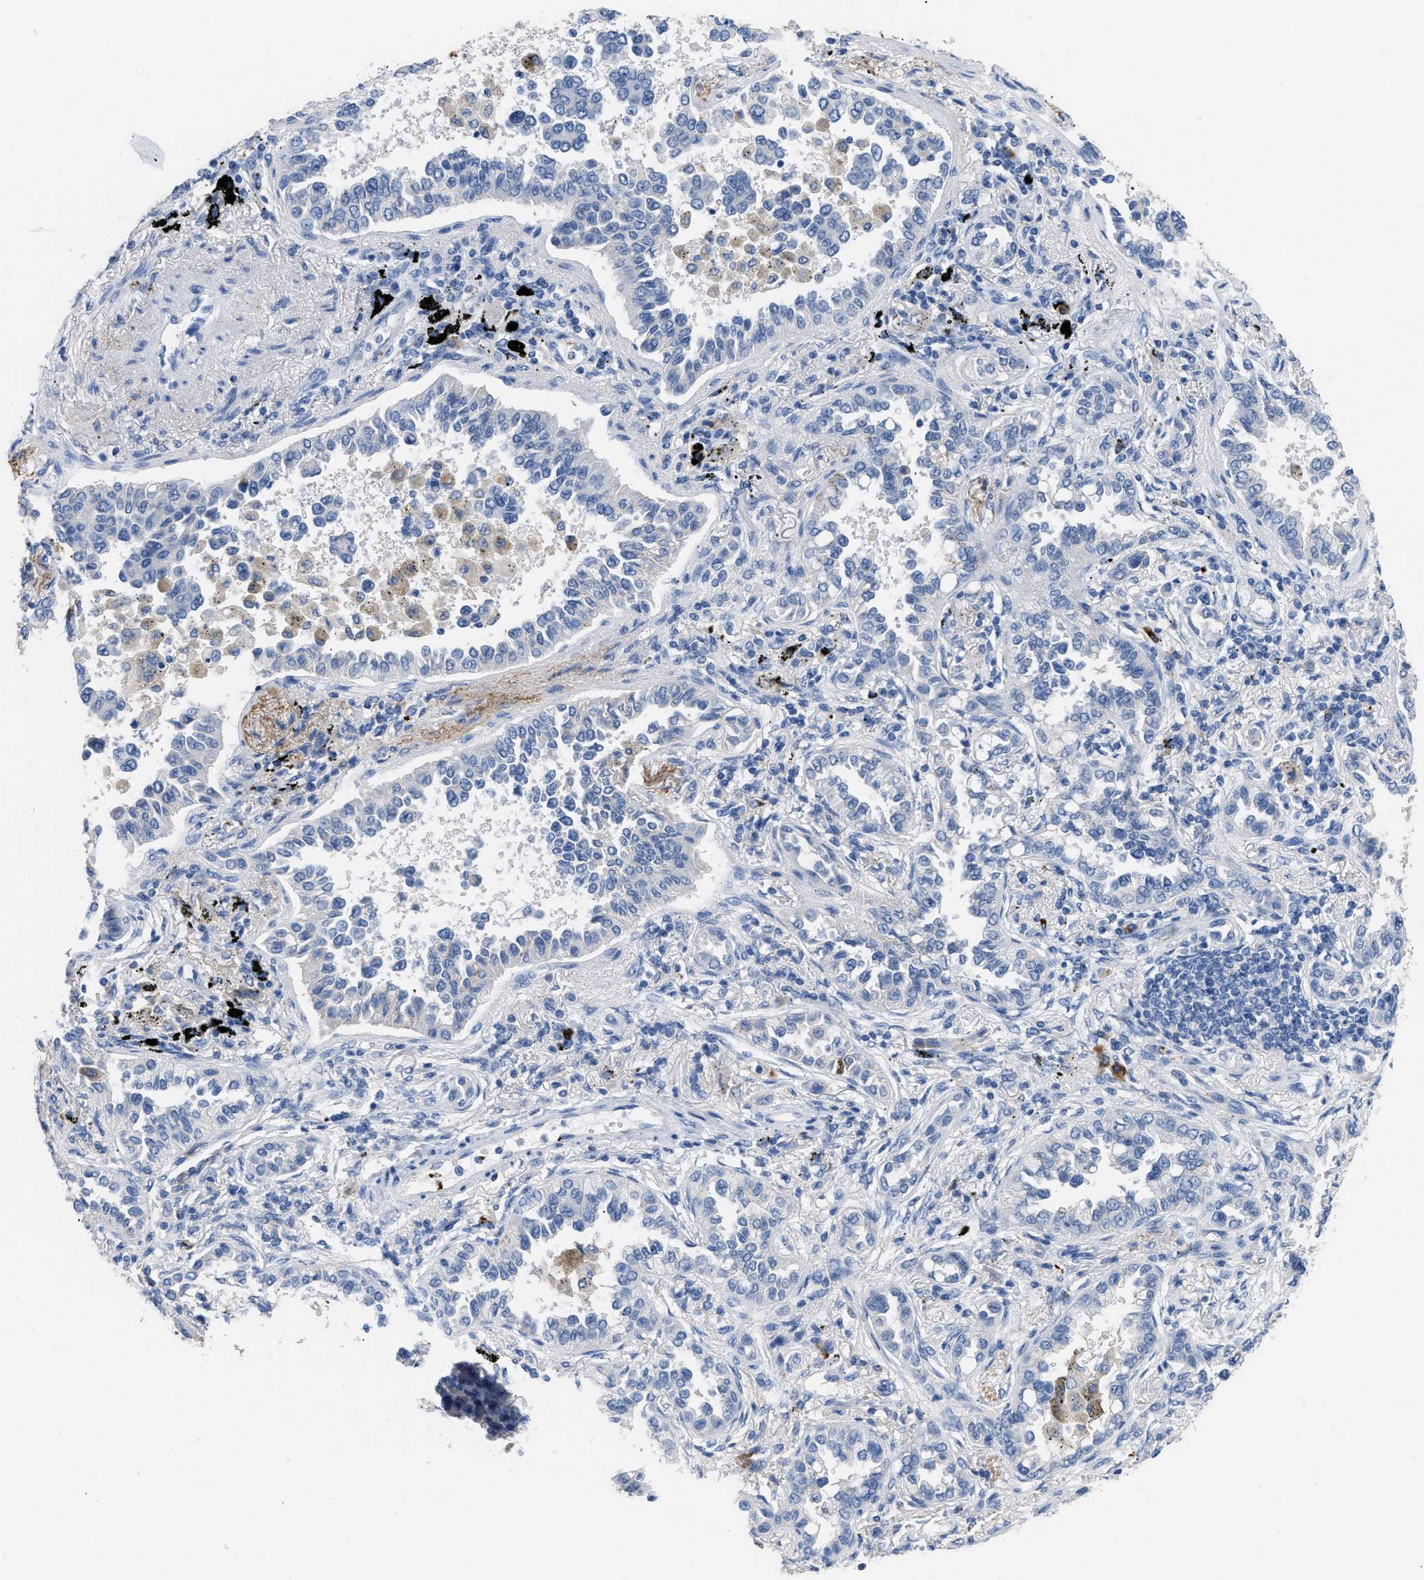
{"staining": {"intensity": "negative", "quantity": "none", "location": "none"}, "tissue": "lung cancer", "cell_type": "Tumor cells", "image_type": "cancer", "snomed": [{"axis": "morphology", "description": "Normal tissue, NOS"}, {"axis": "morphology", "description": "Adenocarcinoma, NOS"}, {"axis": "topography", "description": "Lung"}], "caption": "Lung adenocarcinoma stained for a protein using immunohistochemistry (IHC) exhibits no staining tumor cells.", "gene": "FGF18", "patient": {"sex": "male", "age": 59}}